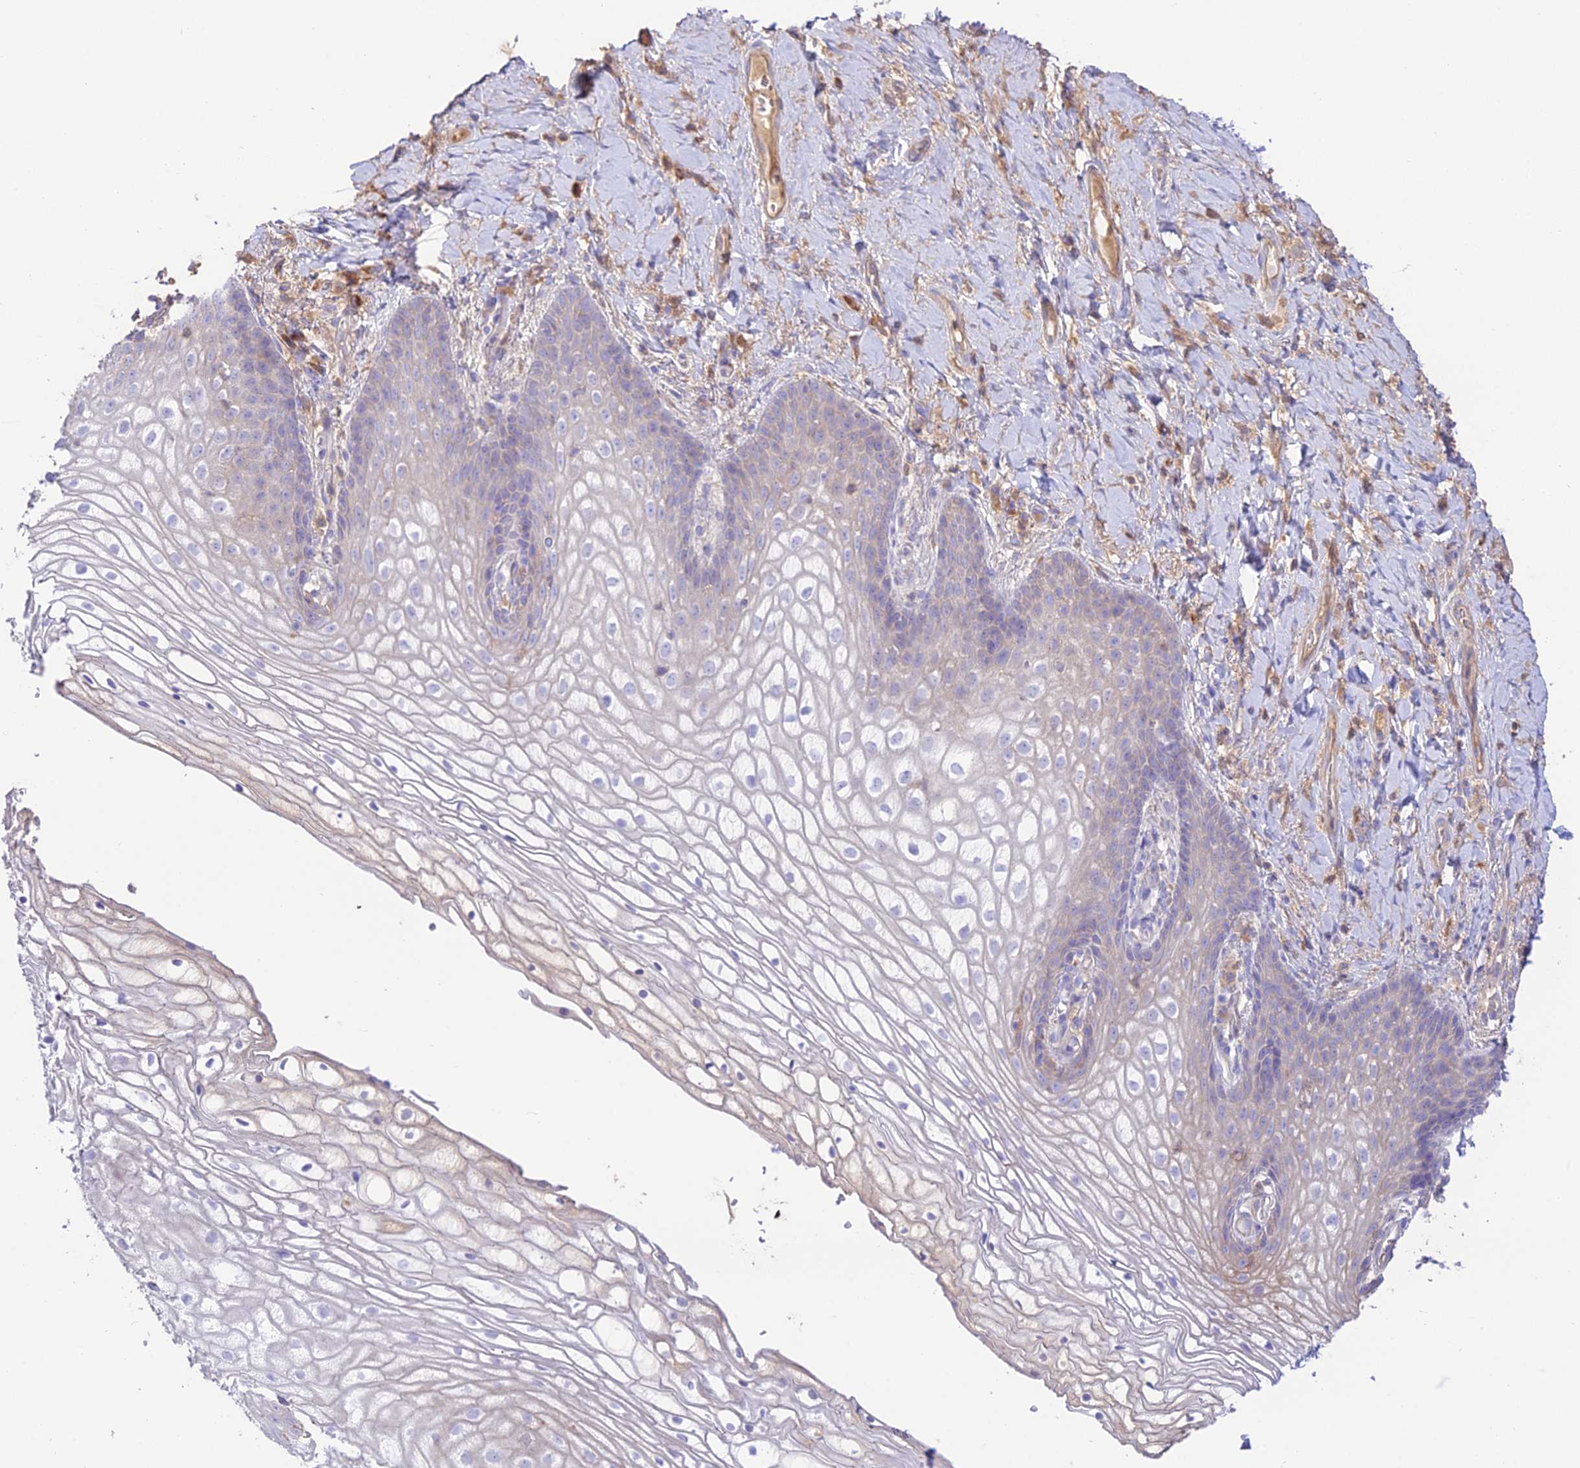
{"staining": {"intensity": "weak", "quantity": "<25%", "location": "cytoplasmic/membranous"}, "tissue": "vagina", "cell_type": "Squamous epithelial cells", "image_type": "normal", "snomed": [{"axis": "morphology", "description": "Normal tissue, NOS"}, {"axis": "topography", "description": "Vagina"}], "caption": "Immunohistochemical staining of unremarkable vagina displays no significant positivity in squamous epithelial cells. (DAB (3,3'-diaminobenzidine) immunohistochemistry (IHC), high magnification).", "gene": "NLRP9", "patient": {"sex": "female", "age": 60}}